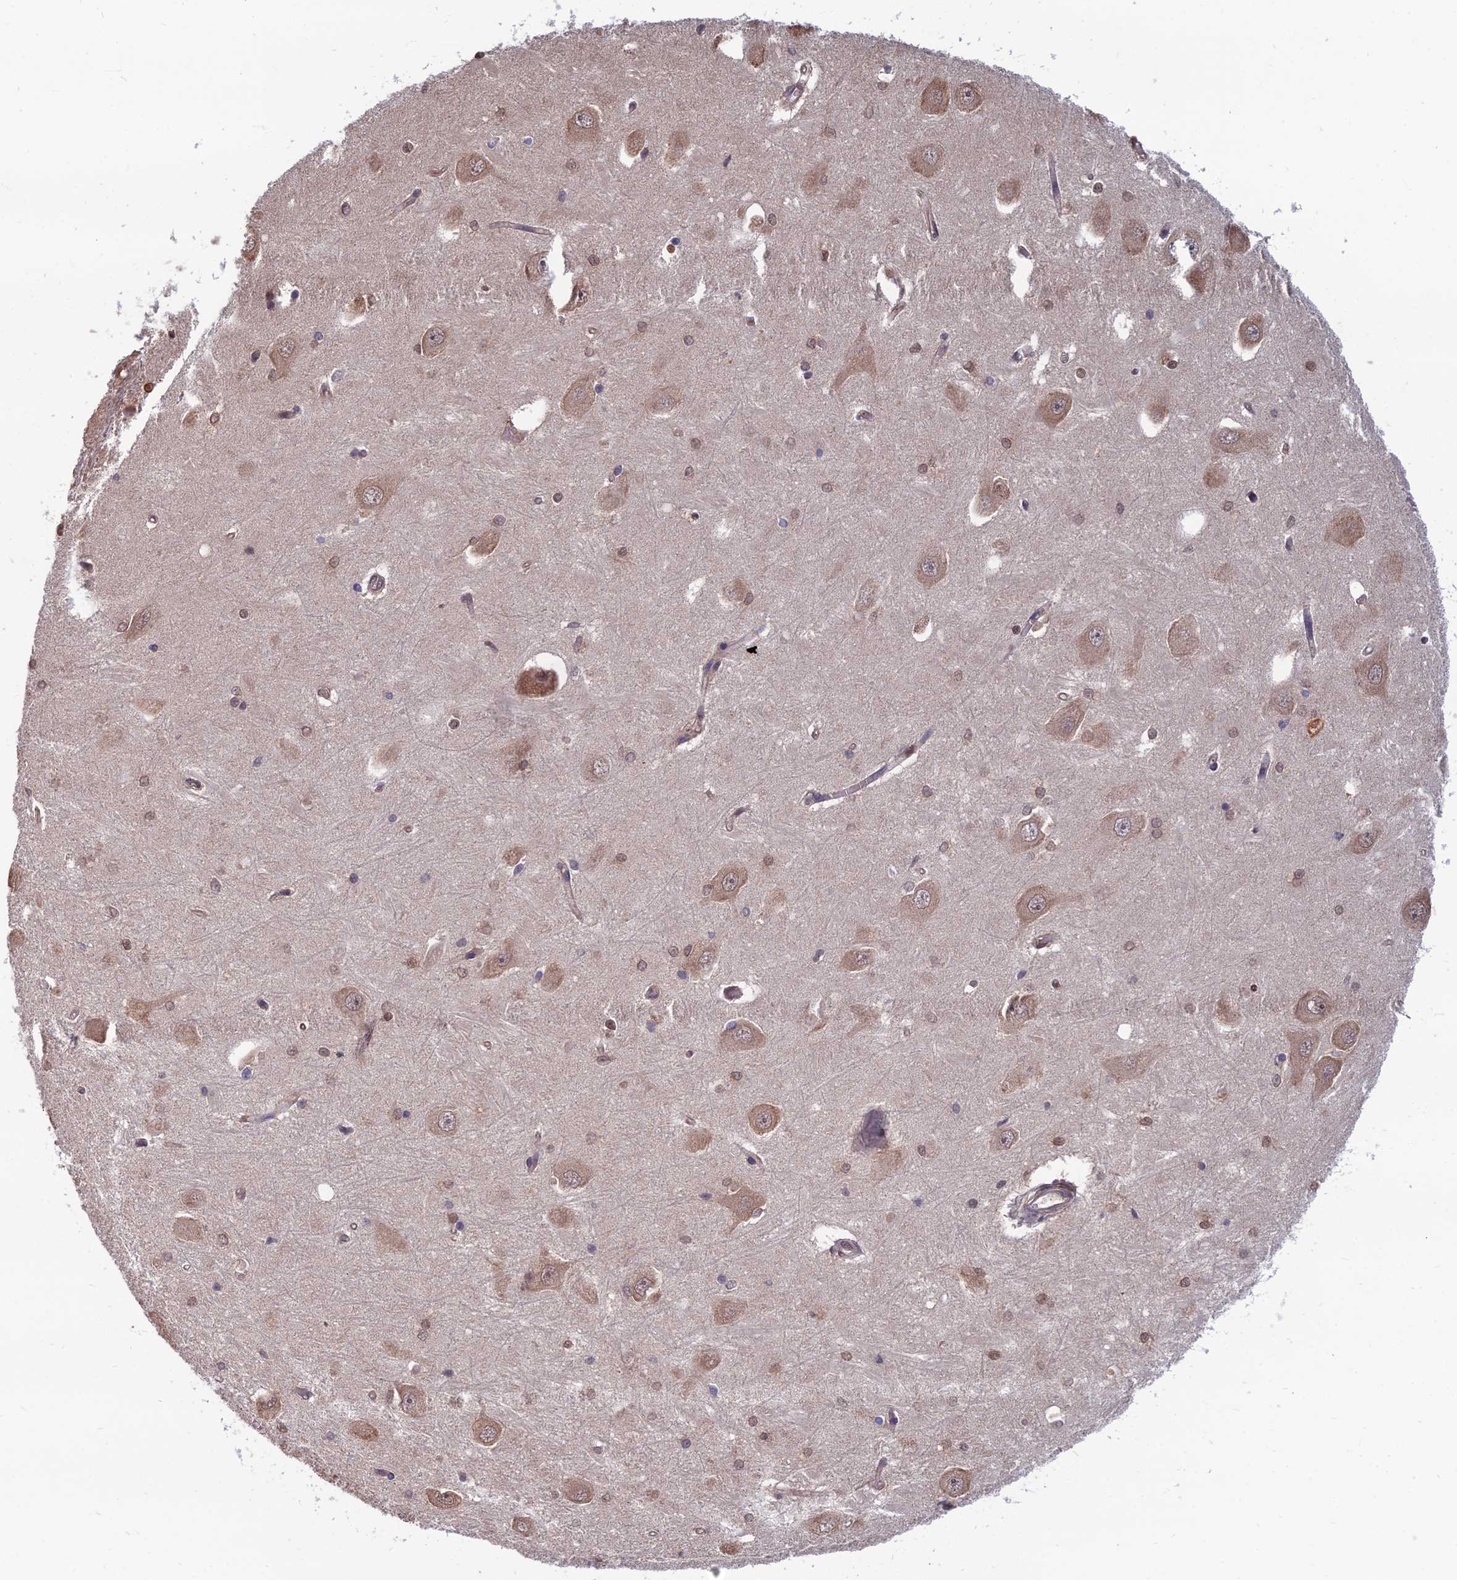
{"staining": {"intensity": "moderate", "quantity": ">75%", "location": "nuclear"}, "tissue": "hippocampus", "cell_type": "Glial cells", "image_type": "normal", "snomed": [{"axis": "morphology", "description": "Normal tissue, NOS"}, {"axis": "topography", "description": "Hippocampus"}], "caption": "Hippocampus was stained to show a protein in brown. There is medium levels of moderate nuclear staining in about >75% of glial cells. (DAB (3,3'-diaminobenzidine) = brown stain, brightfield microscopy at high magnification).", "gene": "OPA3", "patient": {"sex": "male", "age": 45}}